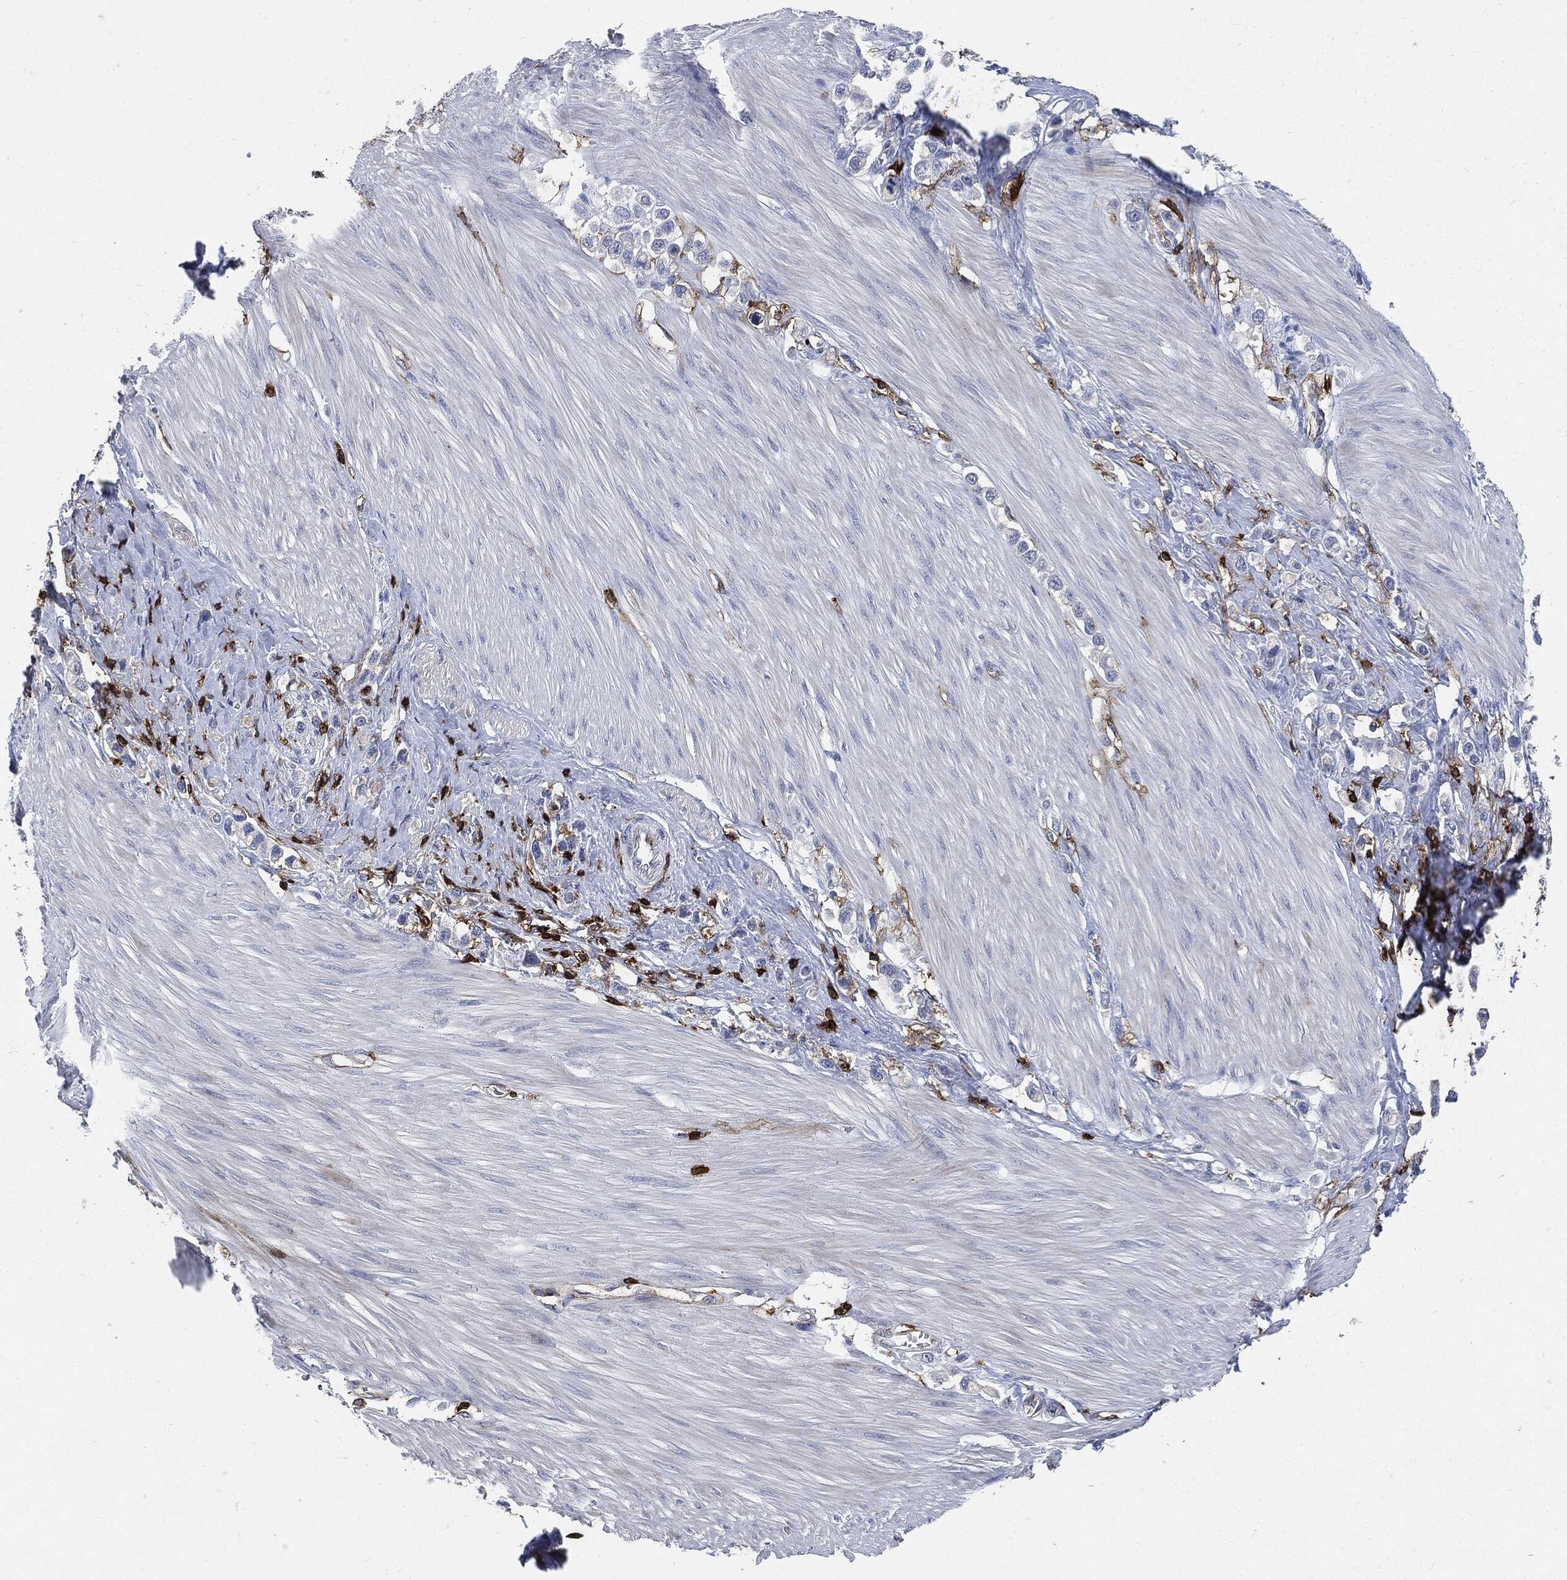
{"staining": {"intensity": "negative", "quantity": "none", "location": "none"}, "tissue": "stomach cancer", "cell_type": "Tumor cells", "image_type": "cancer", "snomed": [{"axis": "morphology", "description": "Normal tissue, NOS"}, {"axis": "morphology", "description": "Adenocarcinoma, NOS"}, {"axis": "morphology", "description": "Adenocarcinoma, High grade"}, {"axis": "topography", "description": "Stomach, upper"}, {"axis": "topography", "description": "Stomach"}], "caption": "This is an immunohistochemistry image of human stomach cancer. There is no staining in tumor cells.", "gene": "PTPRC", "patient": {"sex": "female", "age": 65}}